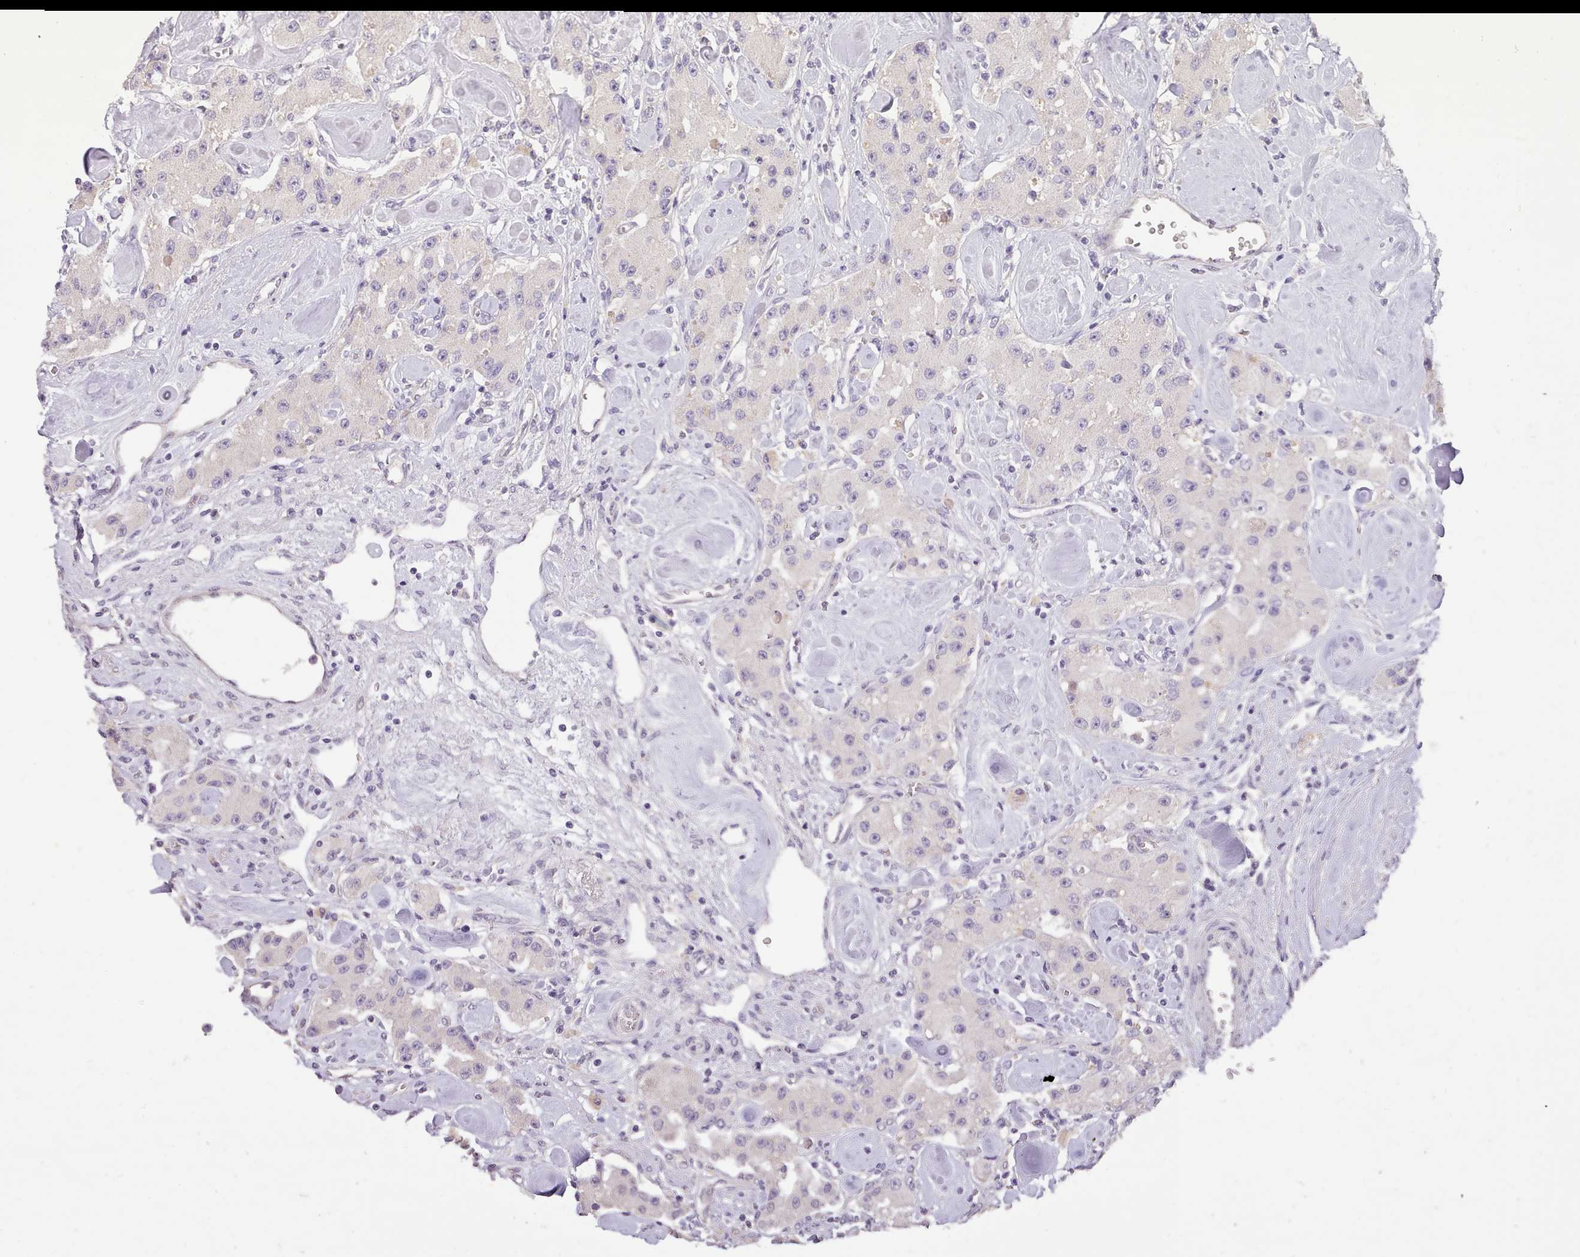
{"staining": {"intensity": "negative", "quantity": "none", "location": "none"}, "tissue": "carcinoid", "cell_type": "Tumor cells", "image_type": "cancer", "snomed": [{"axis": "morphology", "description": "Carcinoid, malignant, NOS"}, {"axis": "topography", "description": "Pancreas"}], "caption": "High power microscopy histopathology image of an immunohistochemistry (IHC) photomicrograph of carcinoid, revealing no significant expression in tumor cells.", "gene": "ZNF658", "patient": {"sex": "male", "age": 41}}